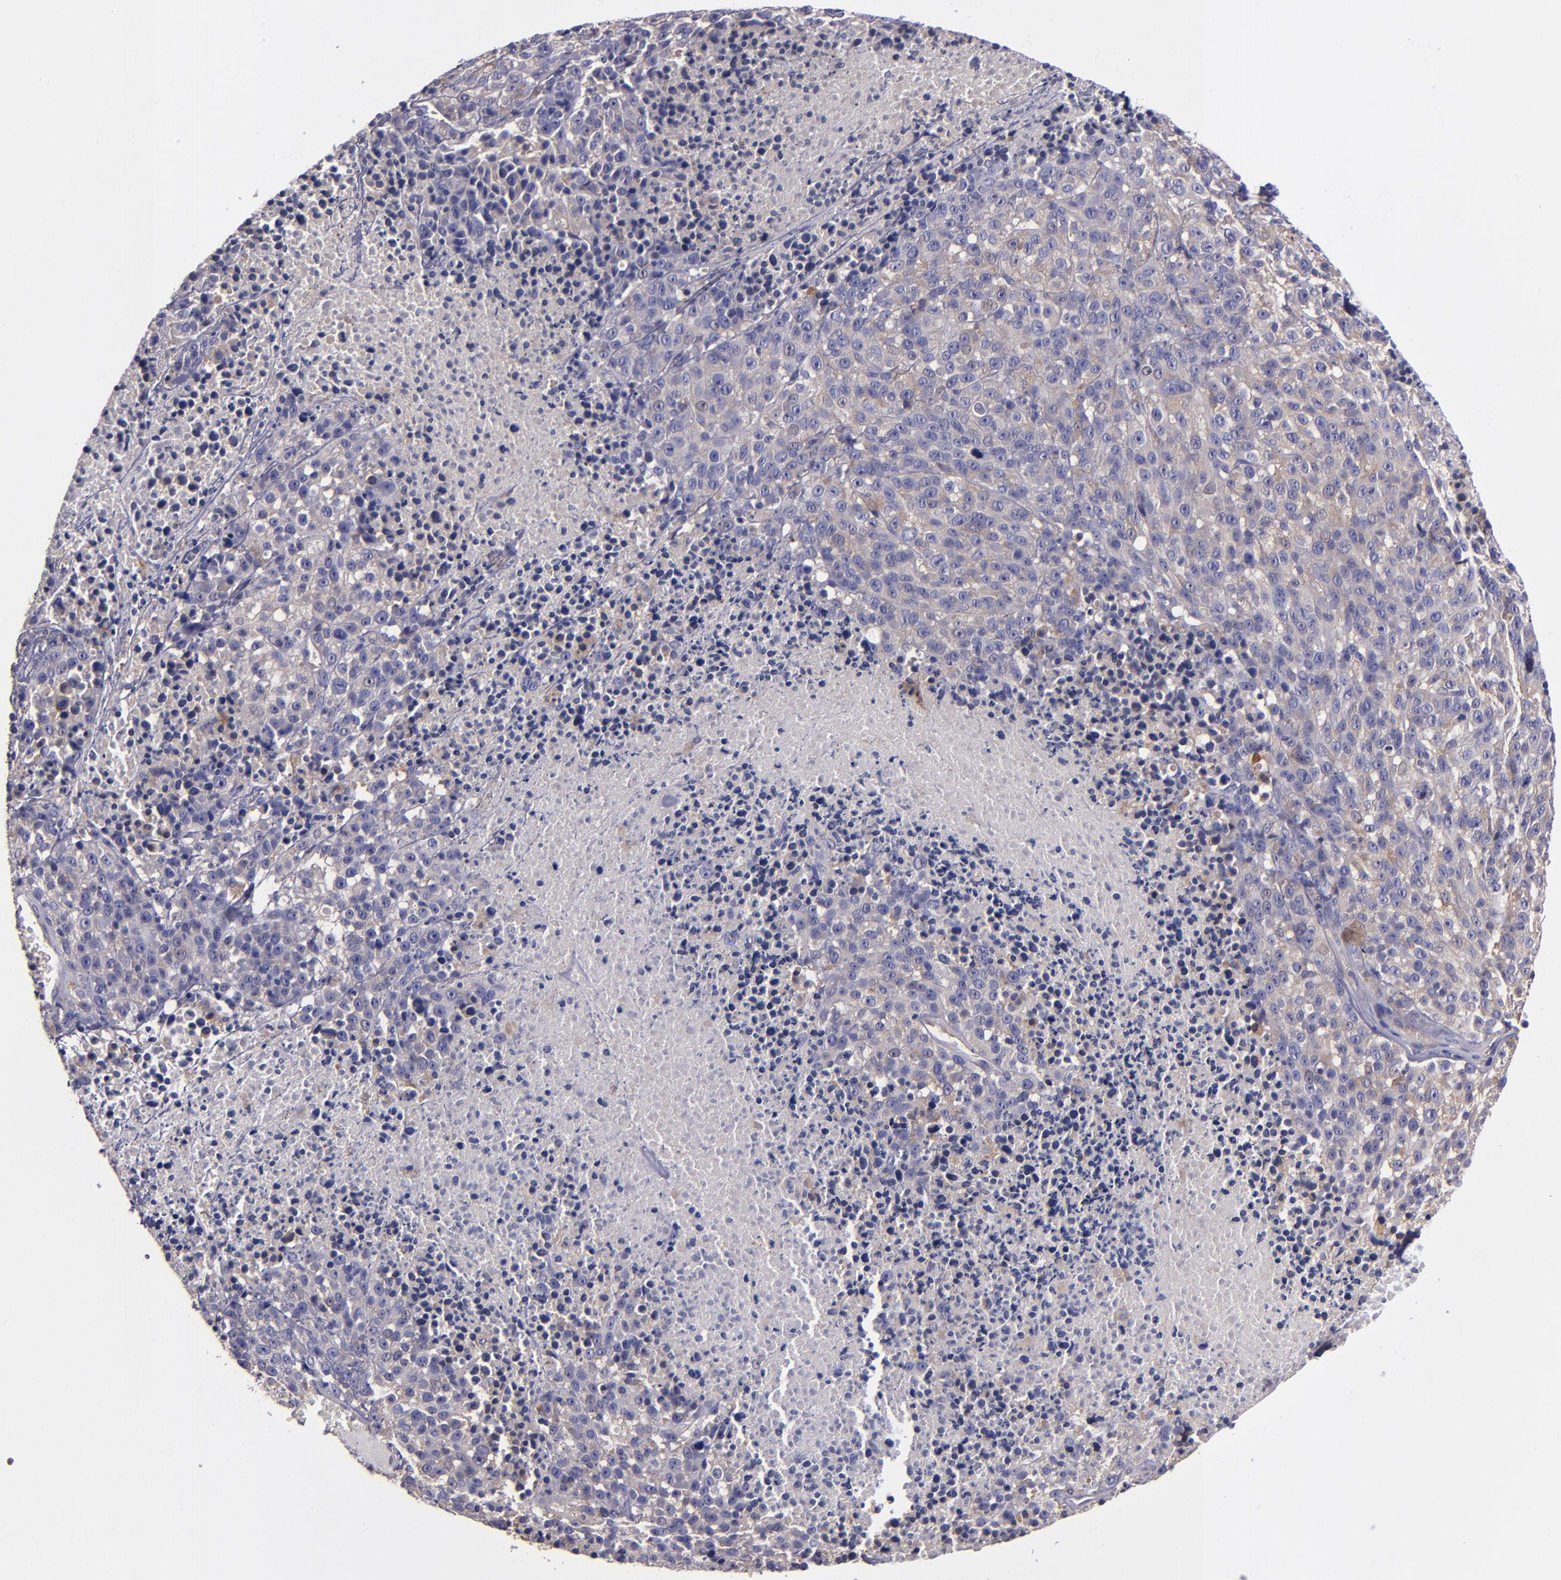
{"staining": {"intensity": "weak", "quantity": "<25%", "location": "cytoplasmic/membranous"}, "tissue": "melanoma", "cell_type": "Tumor cells", "image_type": "cancer", "snomed": [{"axis": "morphology", "description": "Malignant melanoma, Metastatic site"}, {"axis": "topography", "description": "Cerebral cortex"}], "caption": "This is an immunohistochemistry photomicrograph of human malignant melanoma (metastatic site). There is no expression in tumor cells.", "gene": "CARS1", "patient": {"sex": "female", "age": 52}}